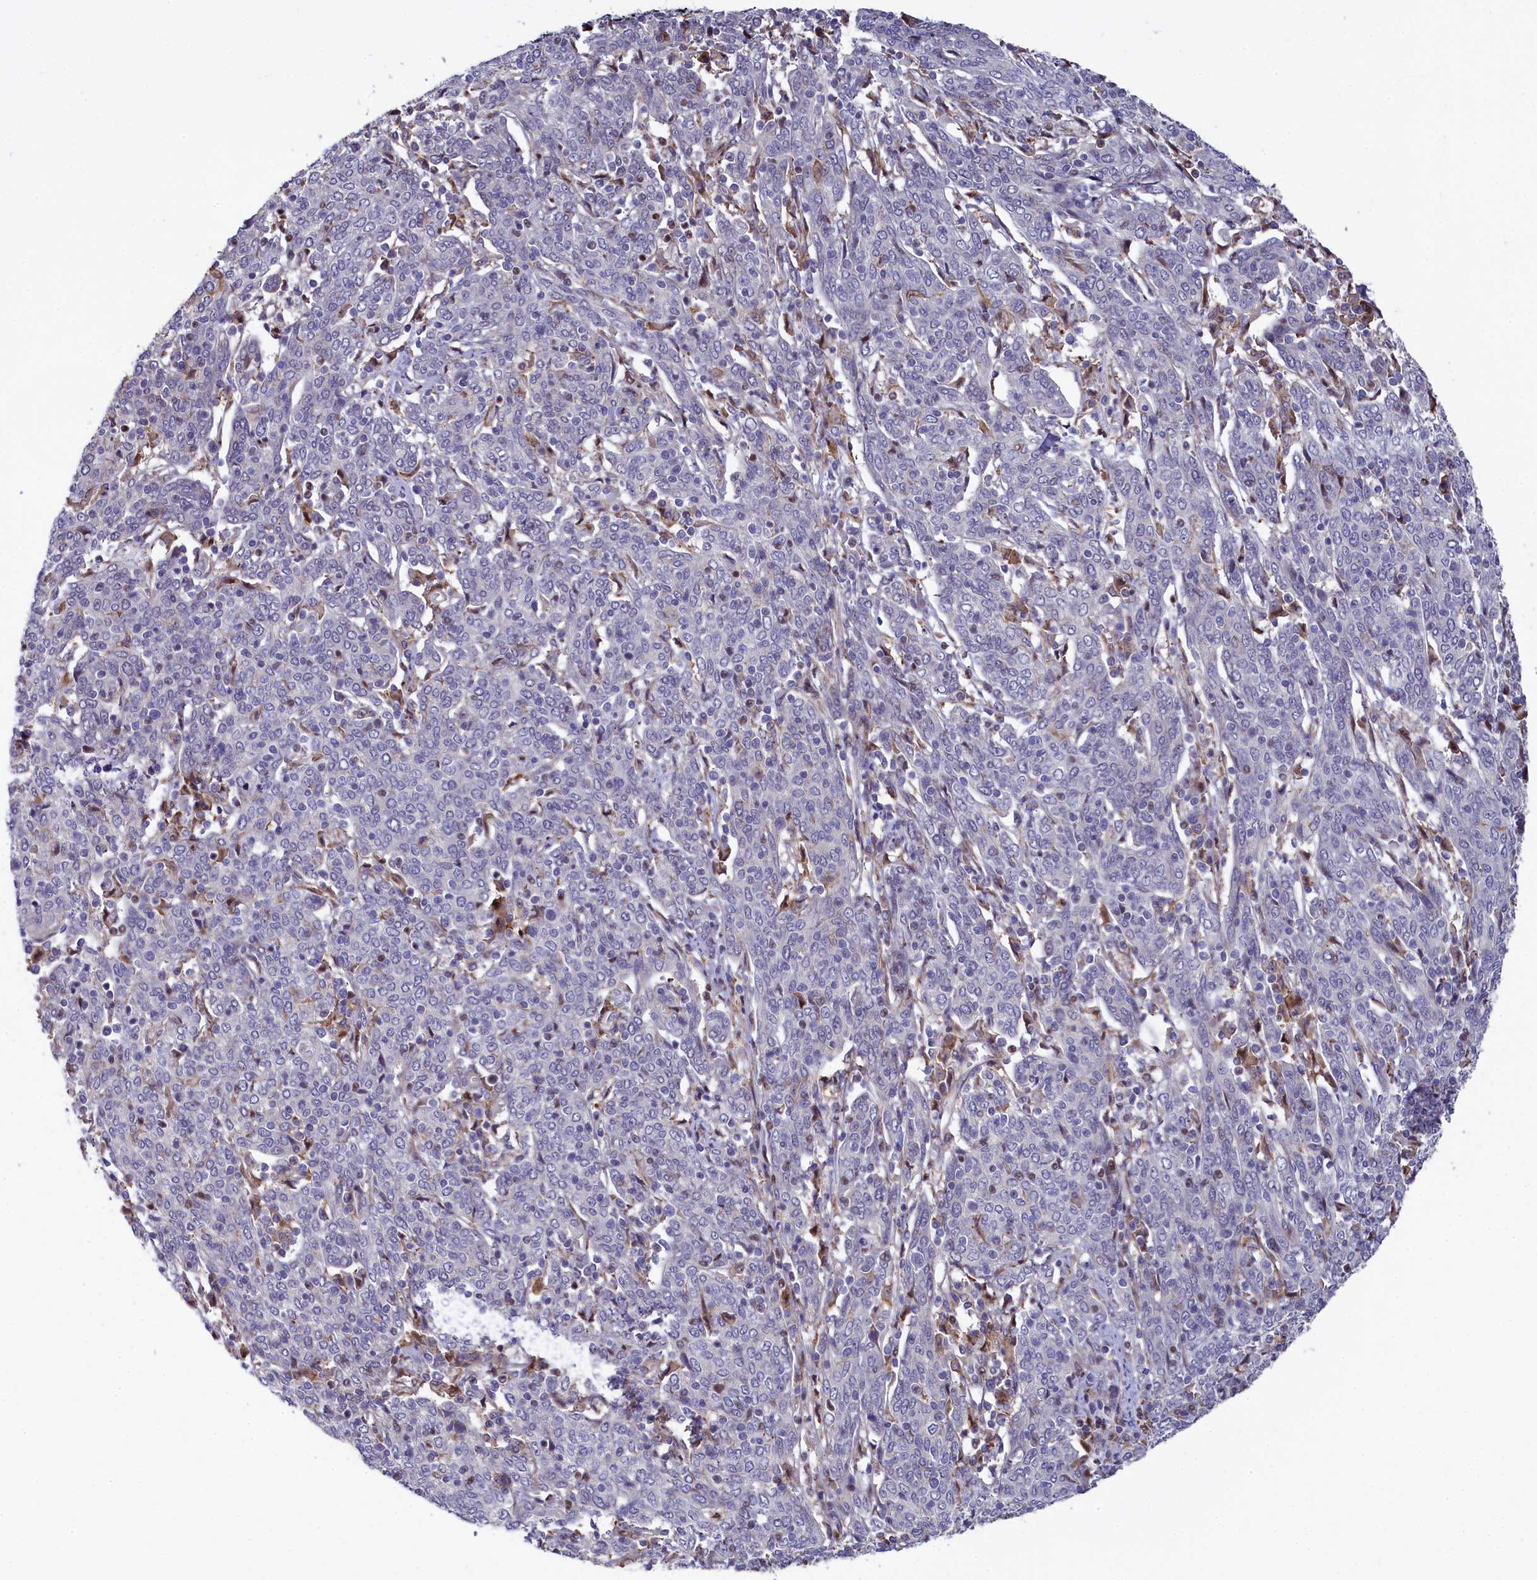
{"staining": {"intensity": "negative", "quantity": "none", "location": "none"}, "tissue": "cervical cancer", "cell_type": "Tumor cells", "image_type": "cancer", "snomed": [{"axis": "morphology", "description": "Squamous cell carcinoma, NOS"}, {"axis": "topography", "description": "Cervix"}], "caption": "Tumor cells show no significant protein expression in cervical cancer. (IHC, brightfield microscopy, high magnification).", "gene": "TGDS", "patient": {"sex": "female", "age": 67}}